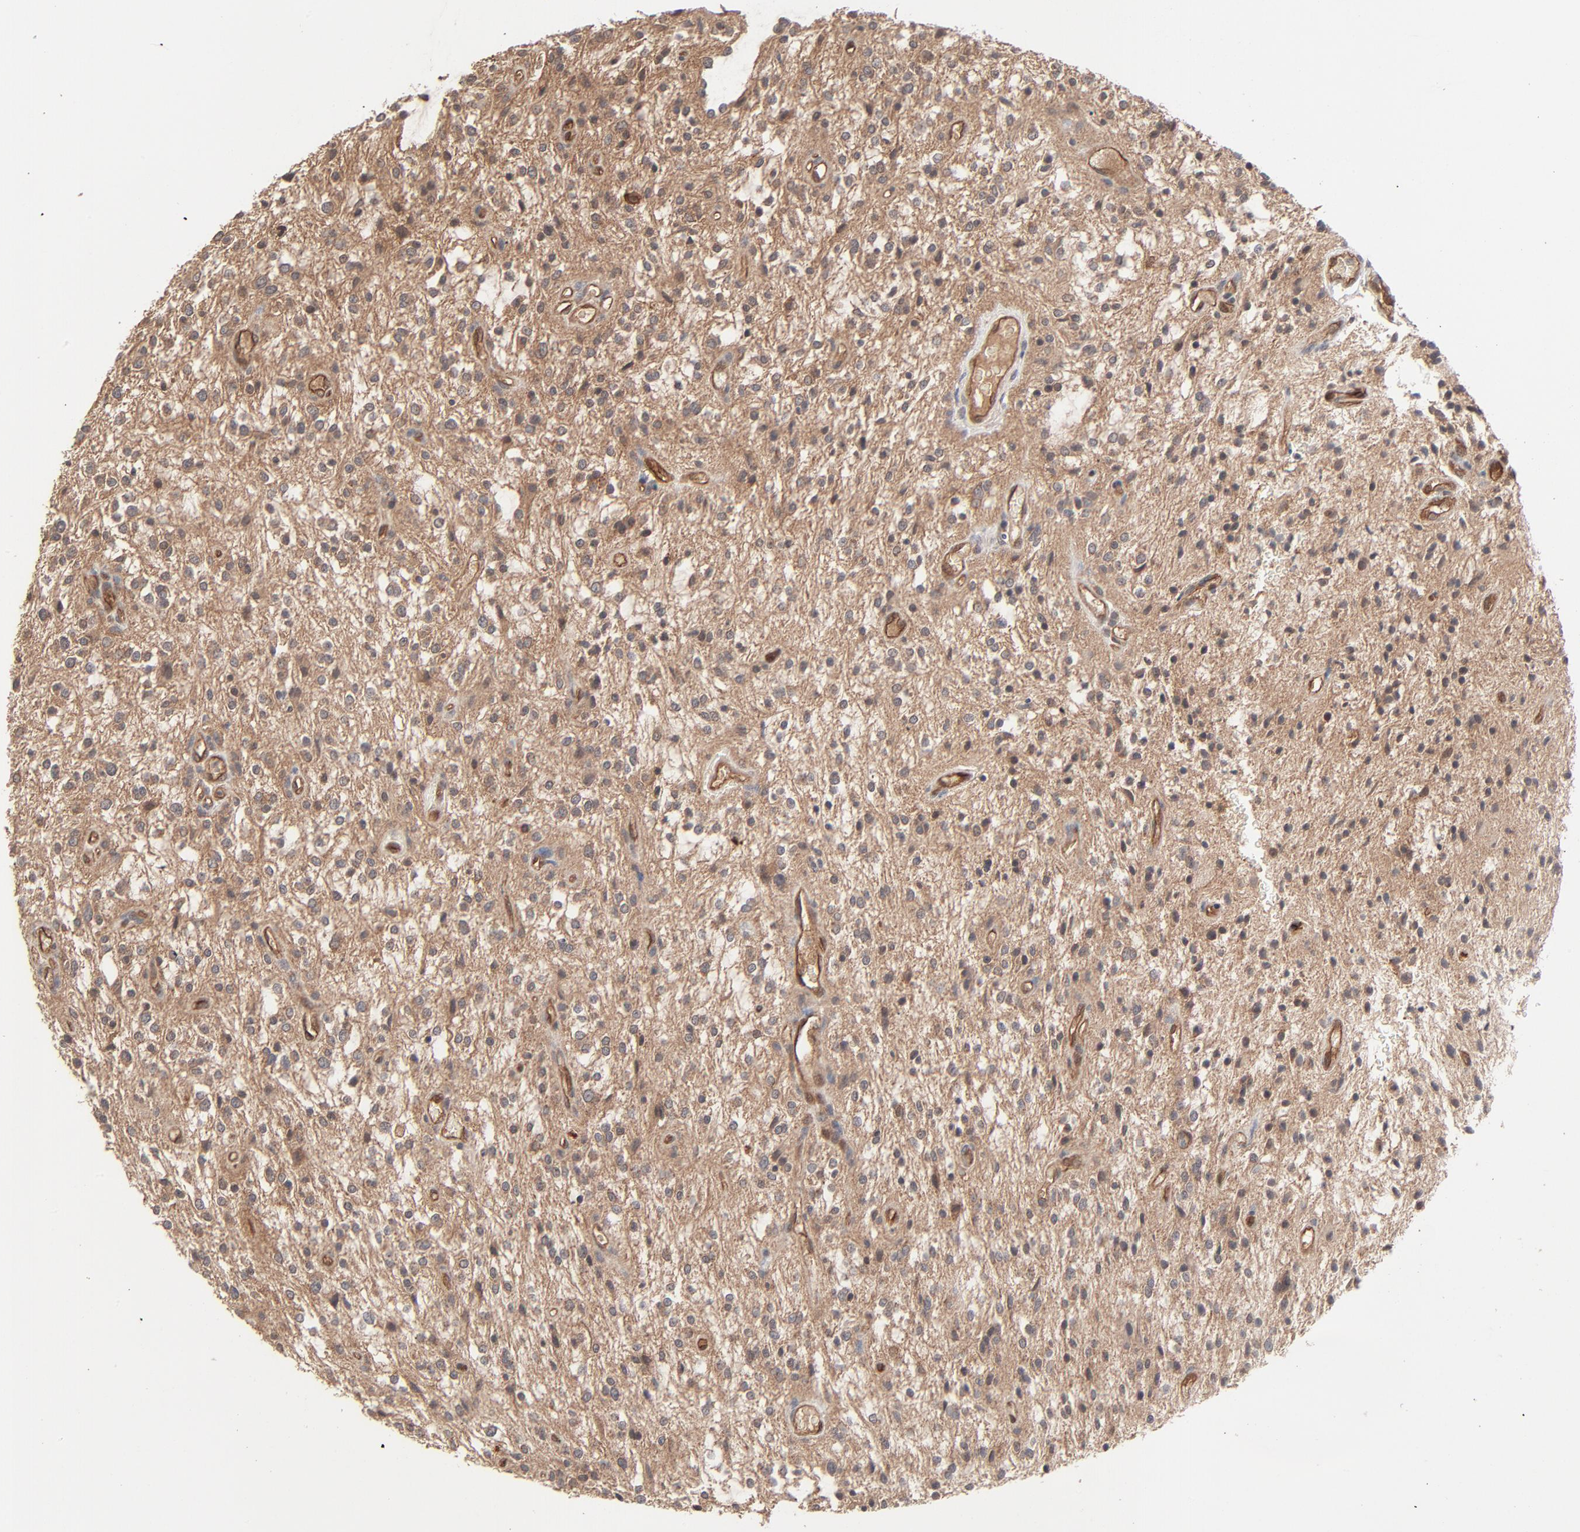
{"staining": {"intensity": "moderate", "quantity": ">75%", "location": "cytoplasmic/membranous"}, "tissue": "glioma", "cell_type": "Tumor cells", "image_type": "cancer", "snomed": [{"axis": "morphology", "description": "Glioma, malignant, NOS"}, {"axis": "topography", "description": "Cerebellum"}], "caption": "About >75% of tumor cells in malignant glioma show moderate cytoplasmic/membranous protein staining as visualized by brown immunohistochemical staining.", "gene": "ABLIM3", "patient": {"sex": "female", "age": 10}}